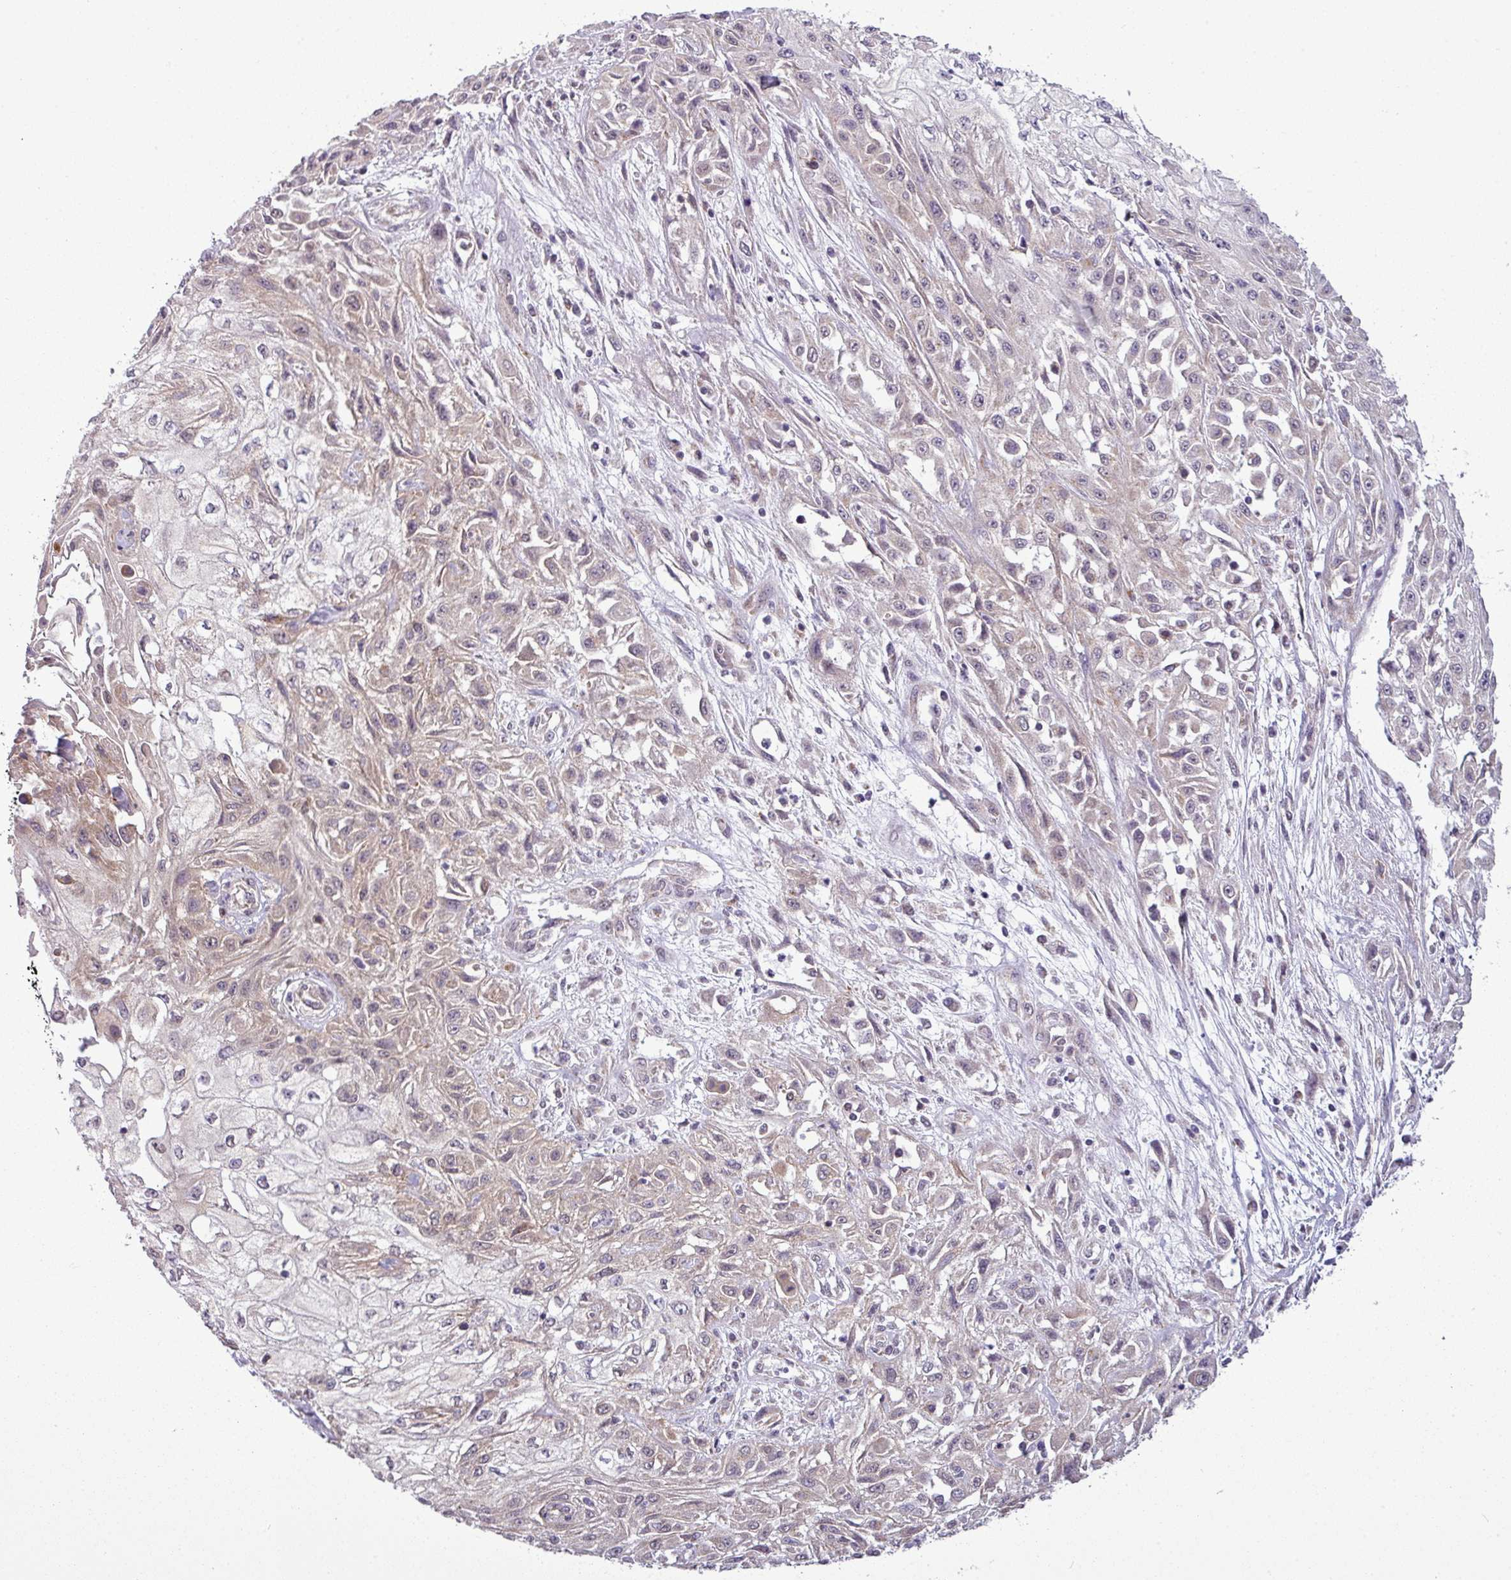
{"staining": {"intensity": "weak", "quantity": "25%-75%", "location": "cytoplasmic/membranous"}, "tissue": "skin cancer", "cell_type": "Tumor cells", "image_type": "cancer", "snomed": [{"axis": "morphology", "description": "Squamous cell carcinoma, NOS"}, {"axis": "morphology", "description": "Squamous cell carcinoma, metastatic, NOS"}, {"axis": "topography", "description": "Skin"}, {"axis": "topography", "description": "Lymph node"}], "caption": "A photomicrograph of skin squamous cell carcinoma stained for a protein reveals weak cytoplasmic/membranous brown staining in tumor cells.", "gene": "ZNF217", "patient": {"sex": "male", "age": 75}}